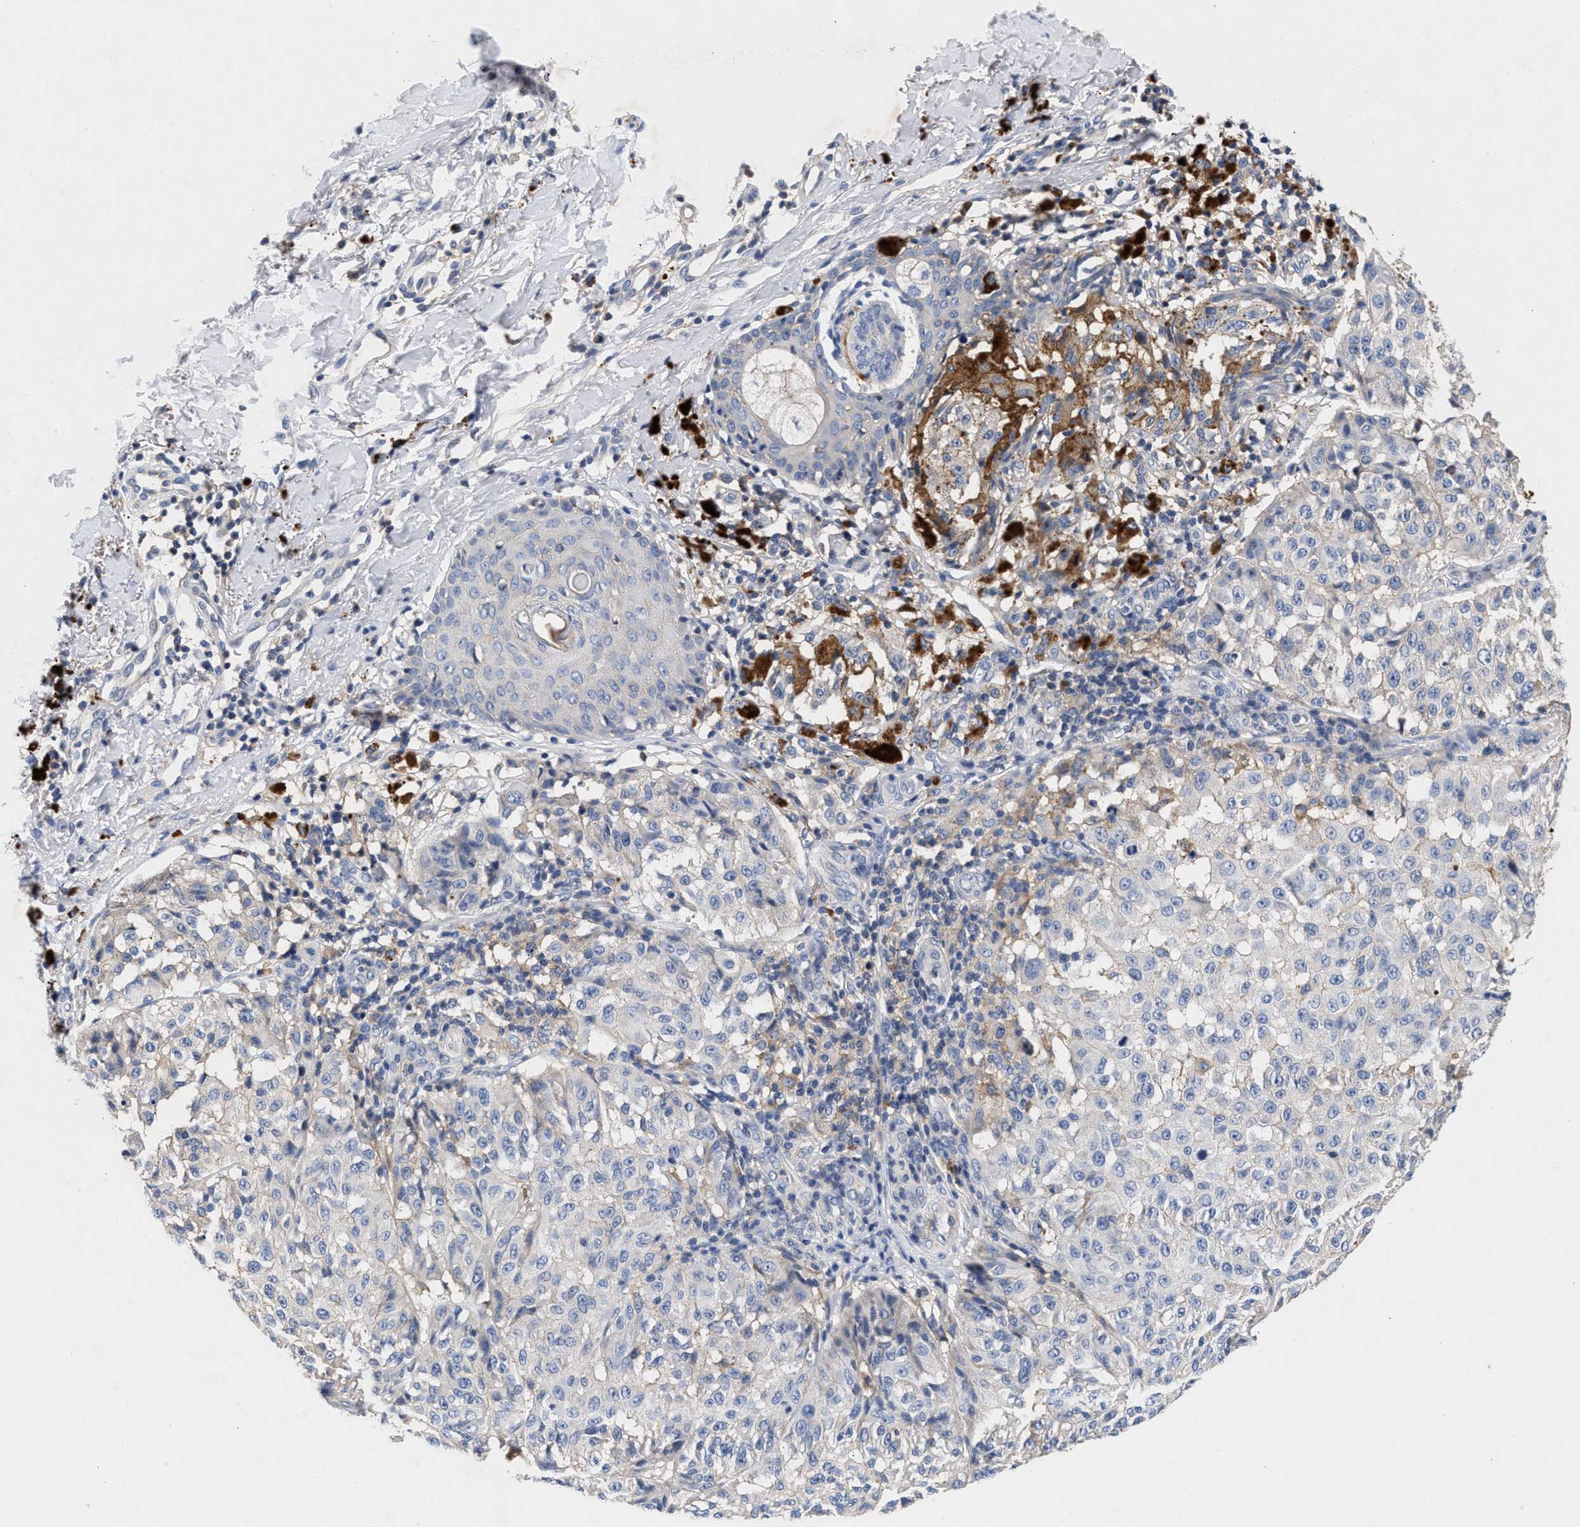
{"staining": {"intensity": "negative", "quantity": "none", "location": "none"}, "tissue": "melanoma", "cell_type": "Tumor cells", "image_type": "cancer", "snomed": [{"axis": "morphology", "description": "Malignant melanoma, NOS"}, {"axis": "topography", "description": "Skin"}], "caption": "A high-resolution histopathology image shows IHC staining of malignant melanoma, which shows no significant positivity in tumor cells.", "gene": "GNAI3", "patient": {"sex": "female", "age": 46}}